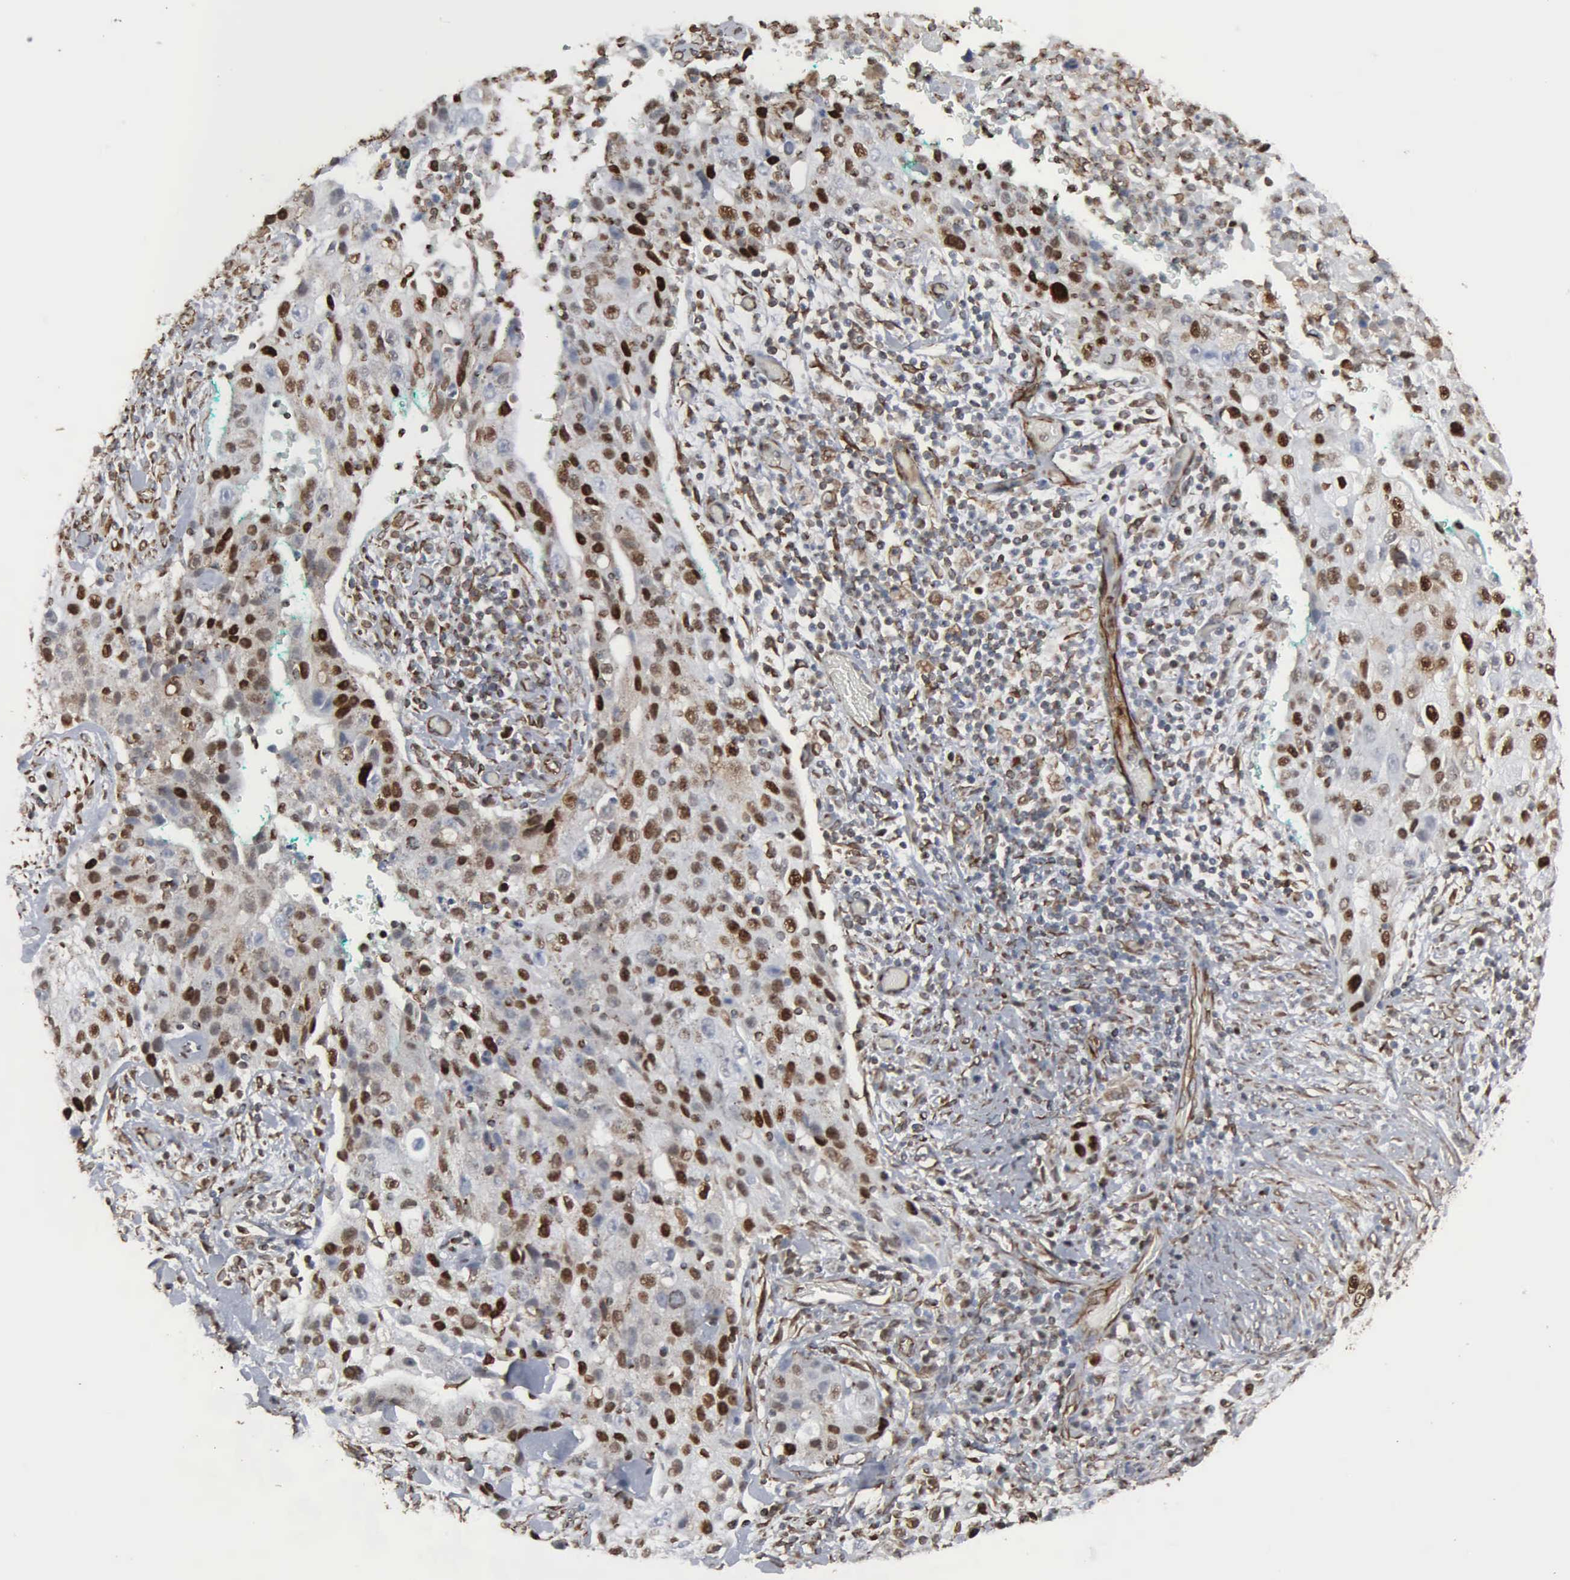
{"staining": {"intensity": "moderate", "quantity": "25%-75%", "location": "nuclear"}, "tissue": "lung cancer", "cell_type": "Tumor cells", "image_type": "cancer", "snomed": [{"axis": "morphology", "description": "Squamous cell carcinoma, NOS"}, {"axis": "topography", "description": "Lung"}], "caption": "A brown stain highlights moderate nuclear positivity of a protein in lung cancer (squamous cell carcinoma) tumor cells.", "gene": "CCNE1", "patient": {"sex": "male", "age": 64}}